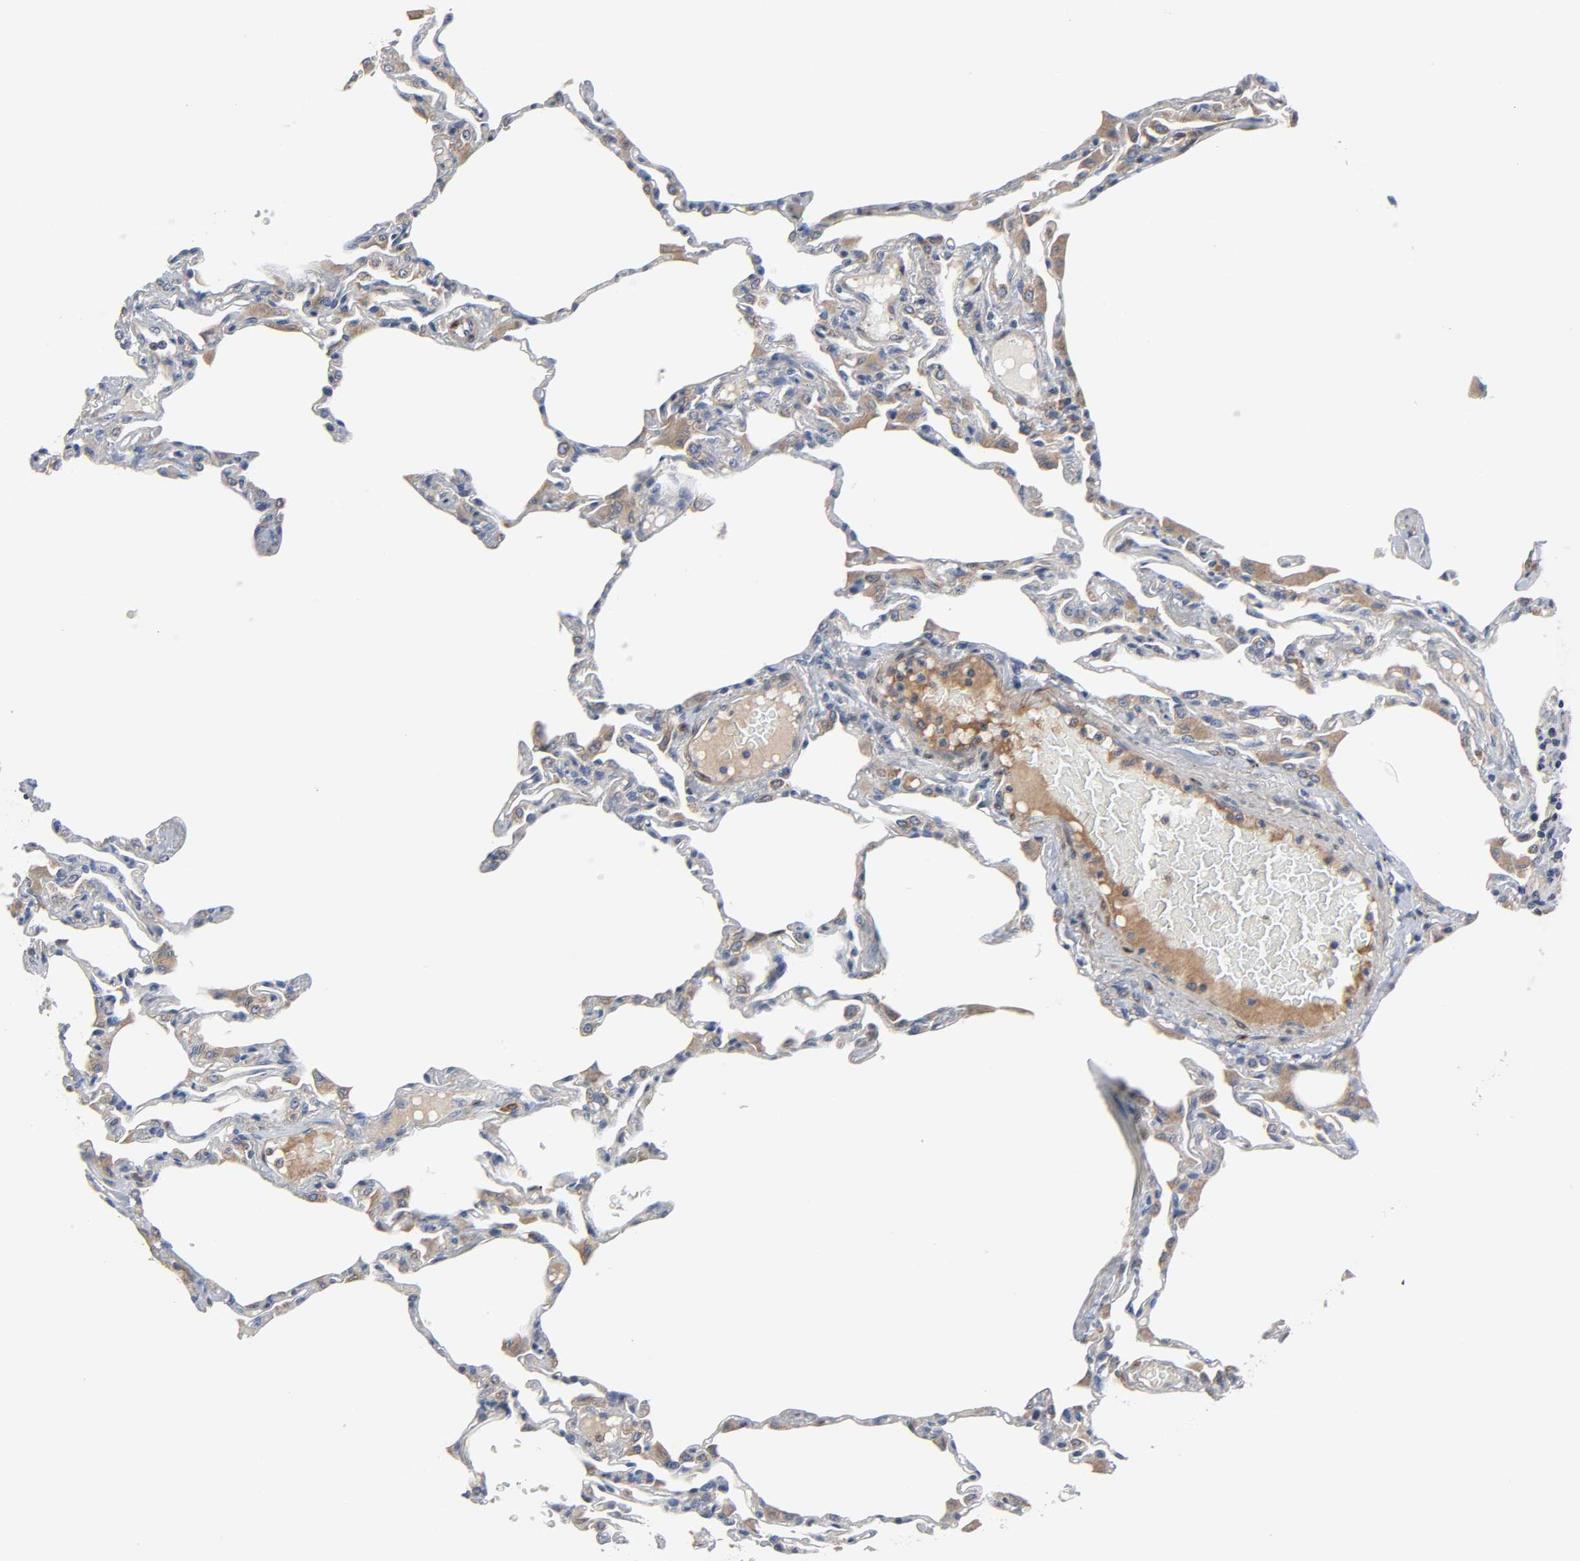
{"staining": {"intensity": "moderate", "quantity": "25%-75%", "location": "cytoplasmic/membranous"}, "tissue": "lung", "cell_type": "Alveolar cells", "image_type": "normal", "snomed": [{"axis": "morphology", "description": "Normal tissue, NOS"}, {"axis": "topography", "description": "Lung"}], "caption": "Immunohistochemical staining of normal lung displays moderate cytoplasmic/membranous protein expression in approximately 25%-75% of alveolar cells.", "gene": "ARHGAP1", "patient": {"sex": "female", "age": 49}}